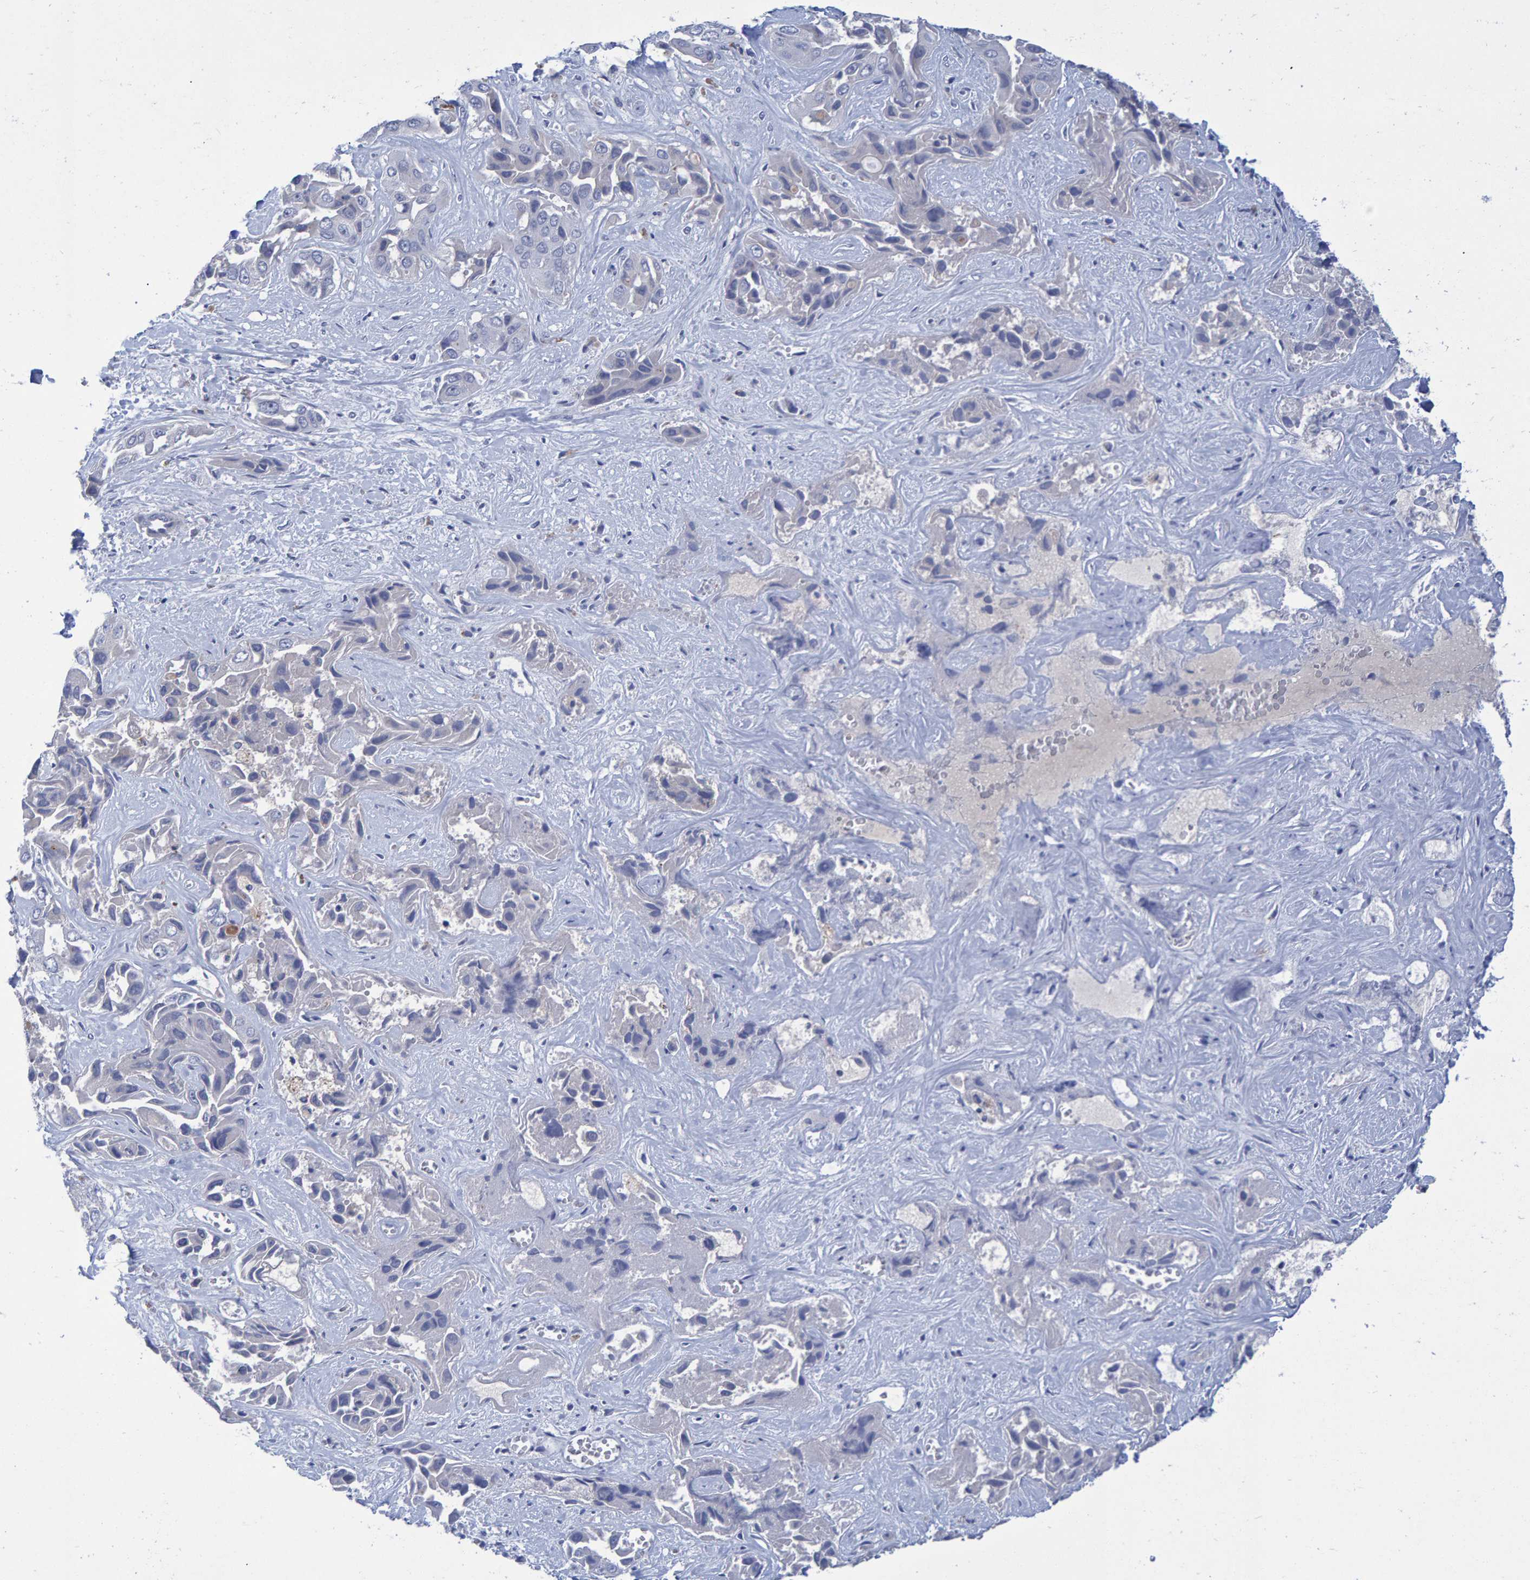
{"staining": {"intensity": "negative", "quantity": "none", "location": "none"}, "tissue": "liver cancer", "cell_type": "Tumor cells", "image_type": "cancer", "snomed": [{"axis": "morphology", "description": "Cholangiocarcinoma"}, {"axis": "topography", "description": "Liver"}], "caption": "Immunohistochemistry (IHC) micrograph of neoplastic tissue: human cholangiocarcinoma (liver) stained with DAB (3,3'-diaminobenzidine) reveals no significant protein expression in tumor cells.", "gene": "PROCA1", "patient": {"sex": "female", "age": 52}}